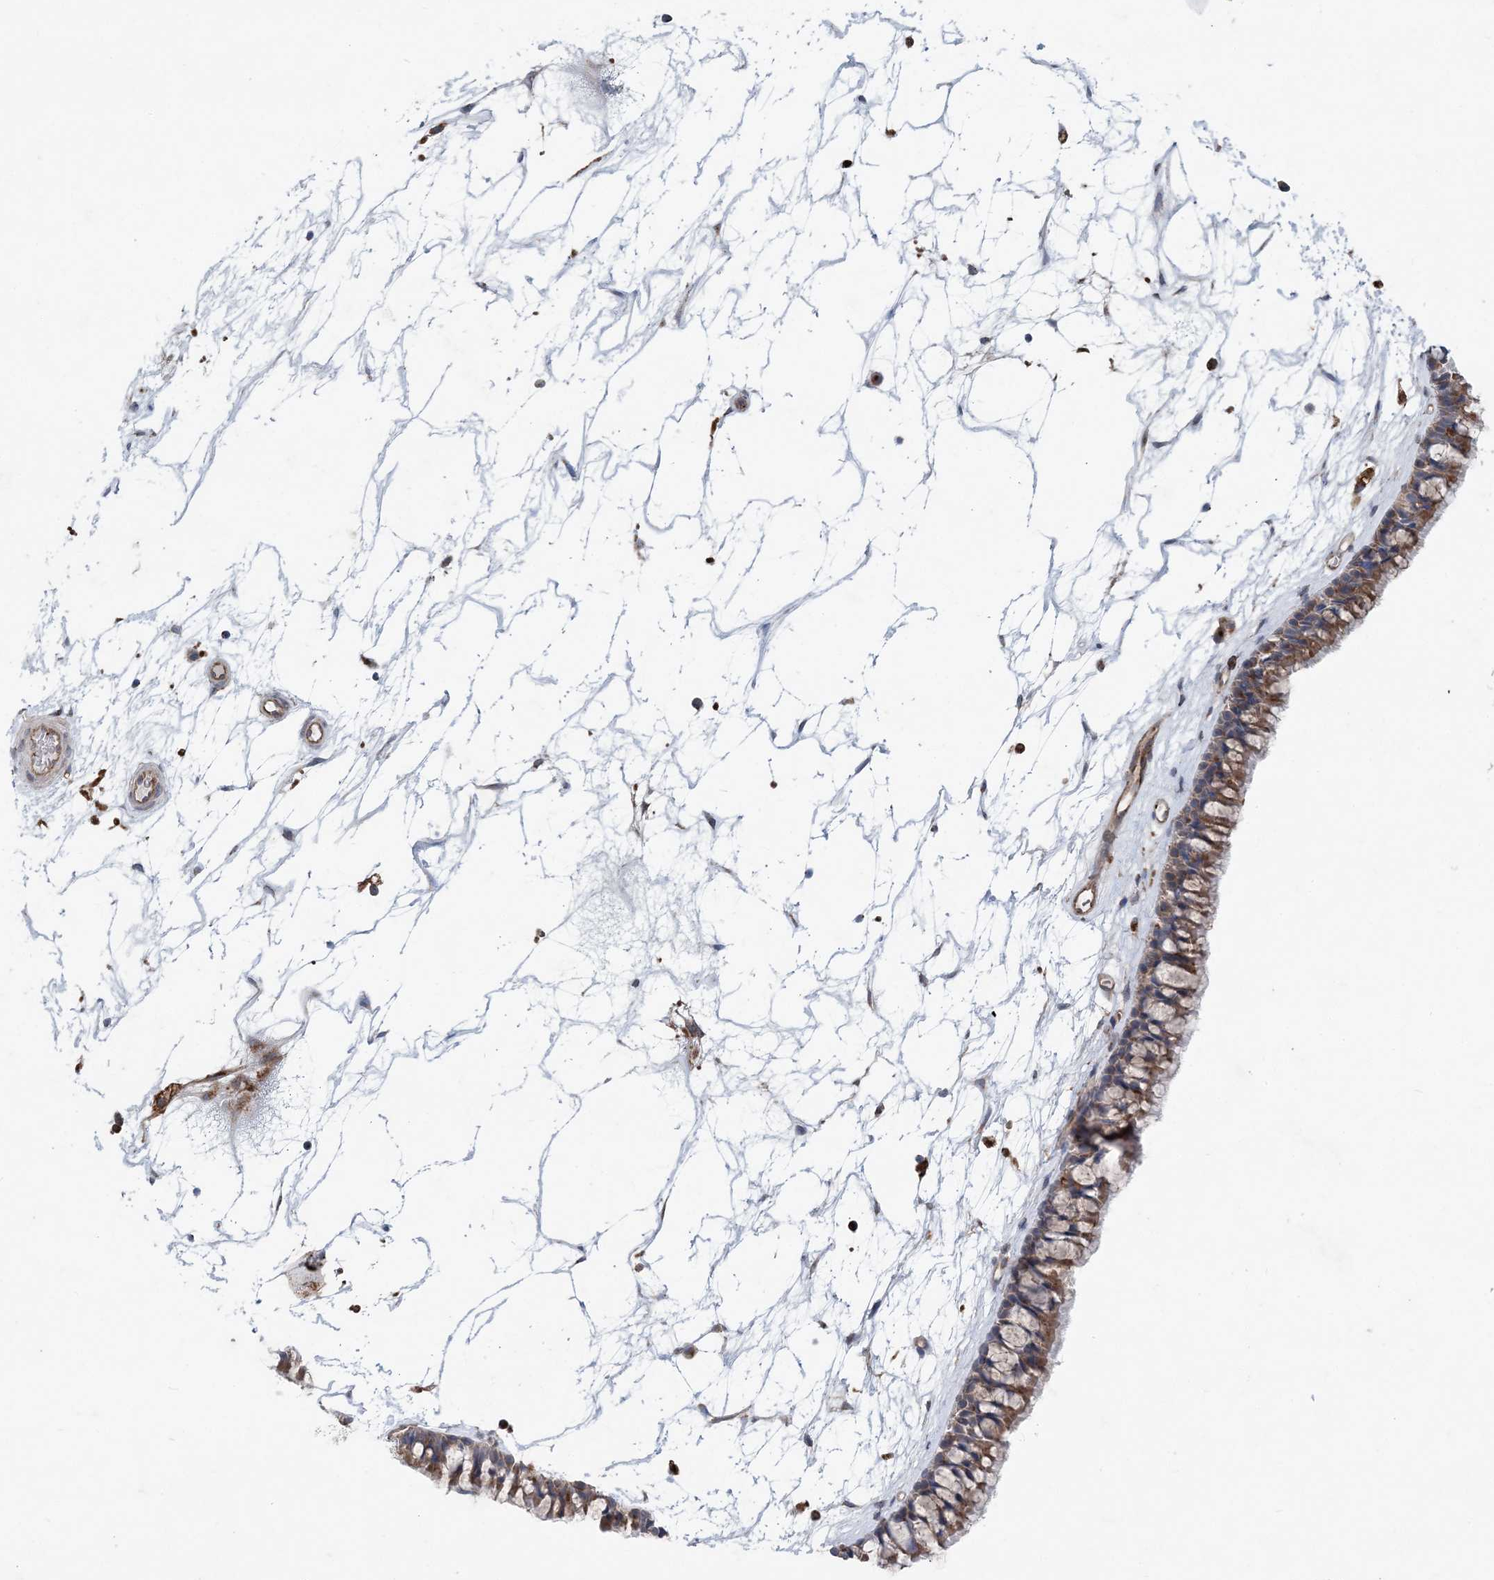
{"staining": {"intensity": "moderate", "quantity": ">75%", "location": "cytoplasmic/membranous"}, "tissue": "nasopharynx", "cell_type": "Respiratory epithelial cells", "image_type": "normal", "snomed": [{"axis": "morphology", "description": "Normal tissue, NOS"}, {"axis": "topography", "description": "Nasopharynx"}], "caption": "The immunohistochemical stain shows moderate cytoplasmic/membranous expression in respiratory epithelial cells of unremarkable nasopharynx.", "gene": "PTTG1IP", "patient": {"sex": "male", "age": 64}}